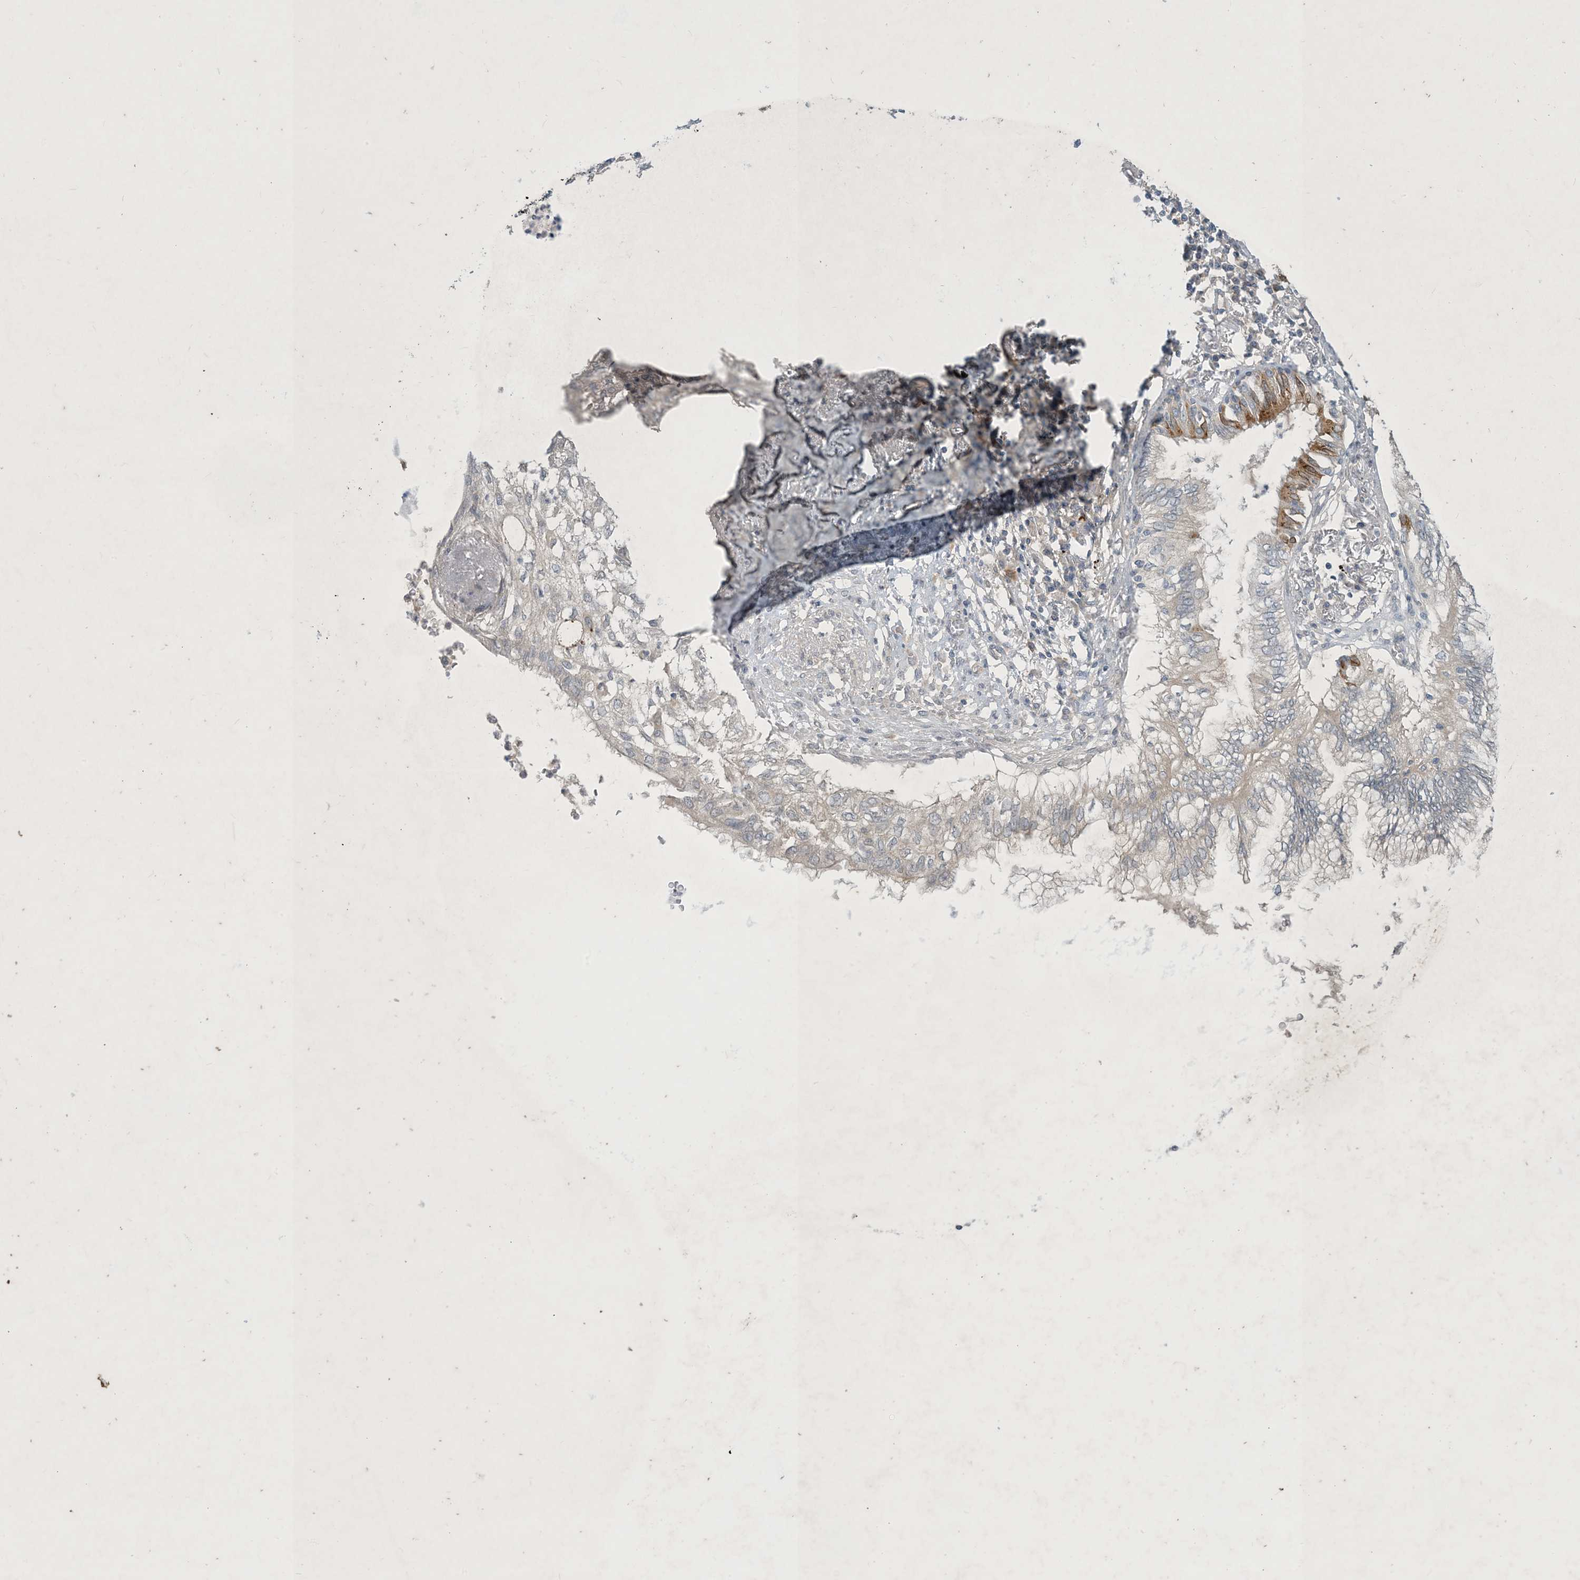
{"staining": {"intensity": "moderate", "quantity": "<25%", "location": "cytoplasmic/membranous"}, "tissue": "lung cancer", "cell_type": "Tumor cells", "image_type": "cancer", "snomed": [{"axis": "morphology", "description": "Adenocarcinoma, NOS"}, {"axis": "topography", "description": "Lung"}], "caption": "Lung adenocarcinoma stained with IHC shows moderate cytoplasmic/membranous positivity in approximately <25% of tumor cells.", "gene": "CDS1", "patient": {"sex": "female", "age": 70}}